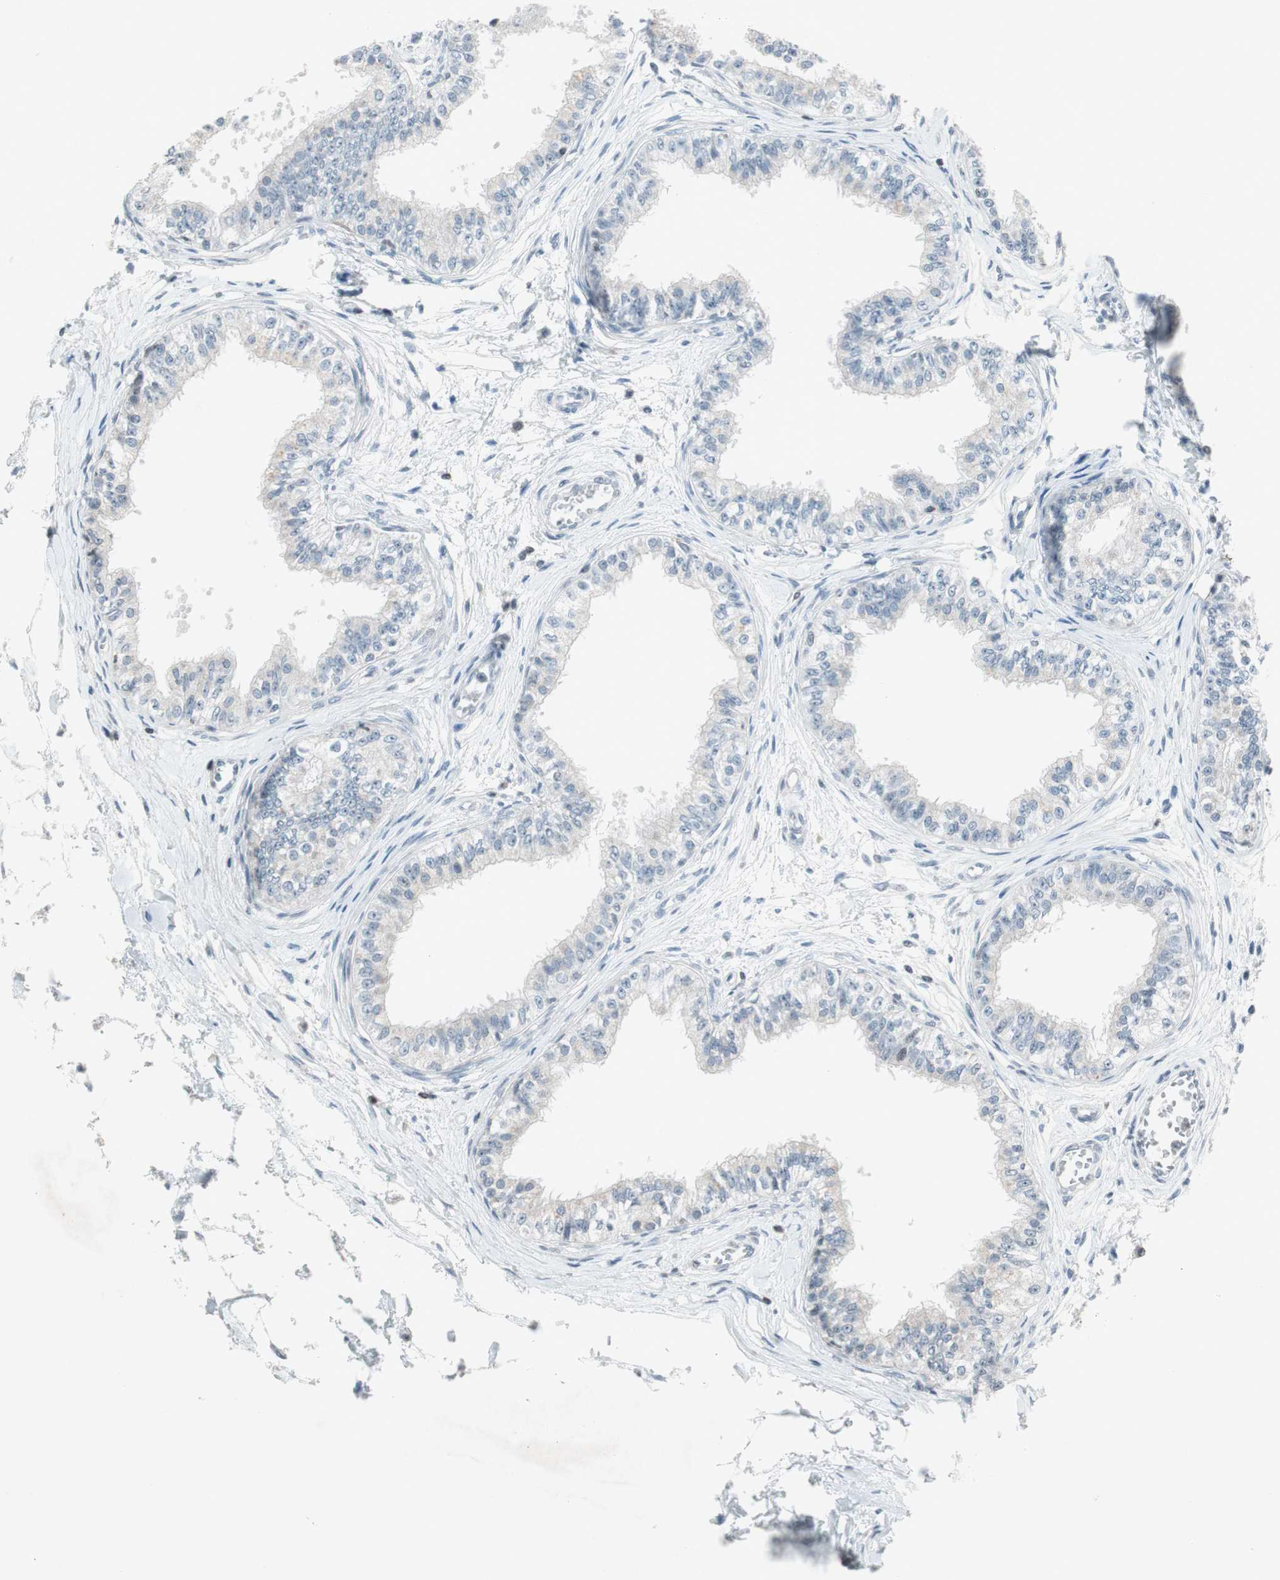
{"staining": {"intensity": "weak", "quantity": "25%-75%", "location": "cytoplasmic/membranous"}, "tissue": "epididymis", "cell_type": "Glandular cells", "image_type": "normal", "snomed": [{"axis": "morphology", "description": "Normal tissue, NOS"}, {"axis": "morphology", "description": "Adenocarcinoma, metastatic, NOS"}, {"axis": "topography", "description": "Testis"}, {"axis": "topography", "description": "Epididymis"}], "caption": "Protein expression analysis of benign epididymis displays weak cytoplasmic/membranous expression in about 25%-75% of glandular cells. (Stains: DAB in brown, nuclei in blue, Microscopy: brightfield microscopy at high magnification).", "gene": "ARG2", "patient": {"sex": "male", "age": 26}}